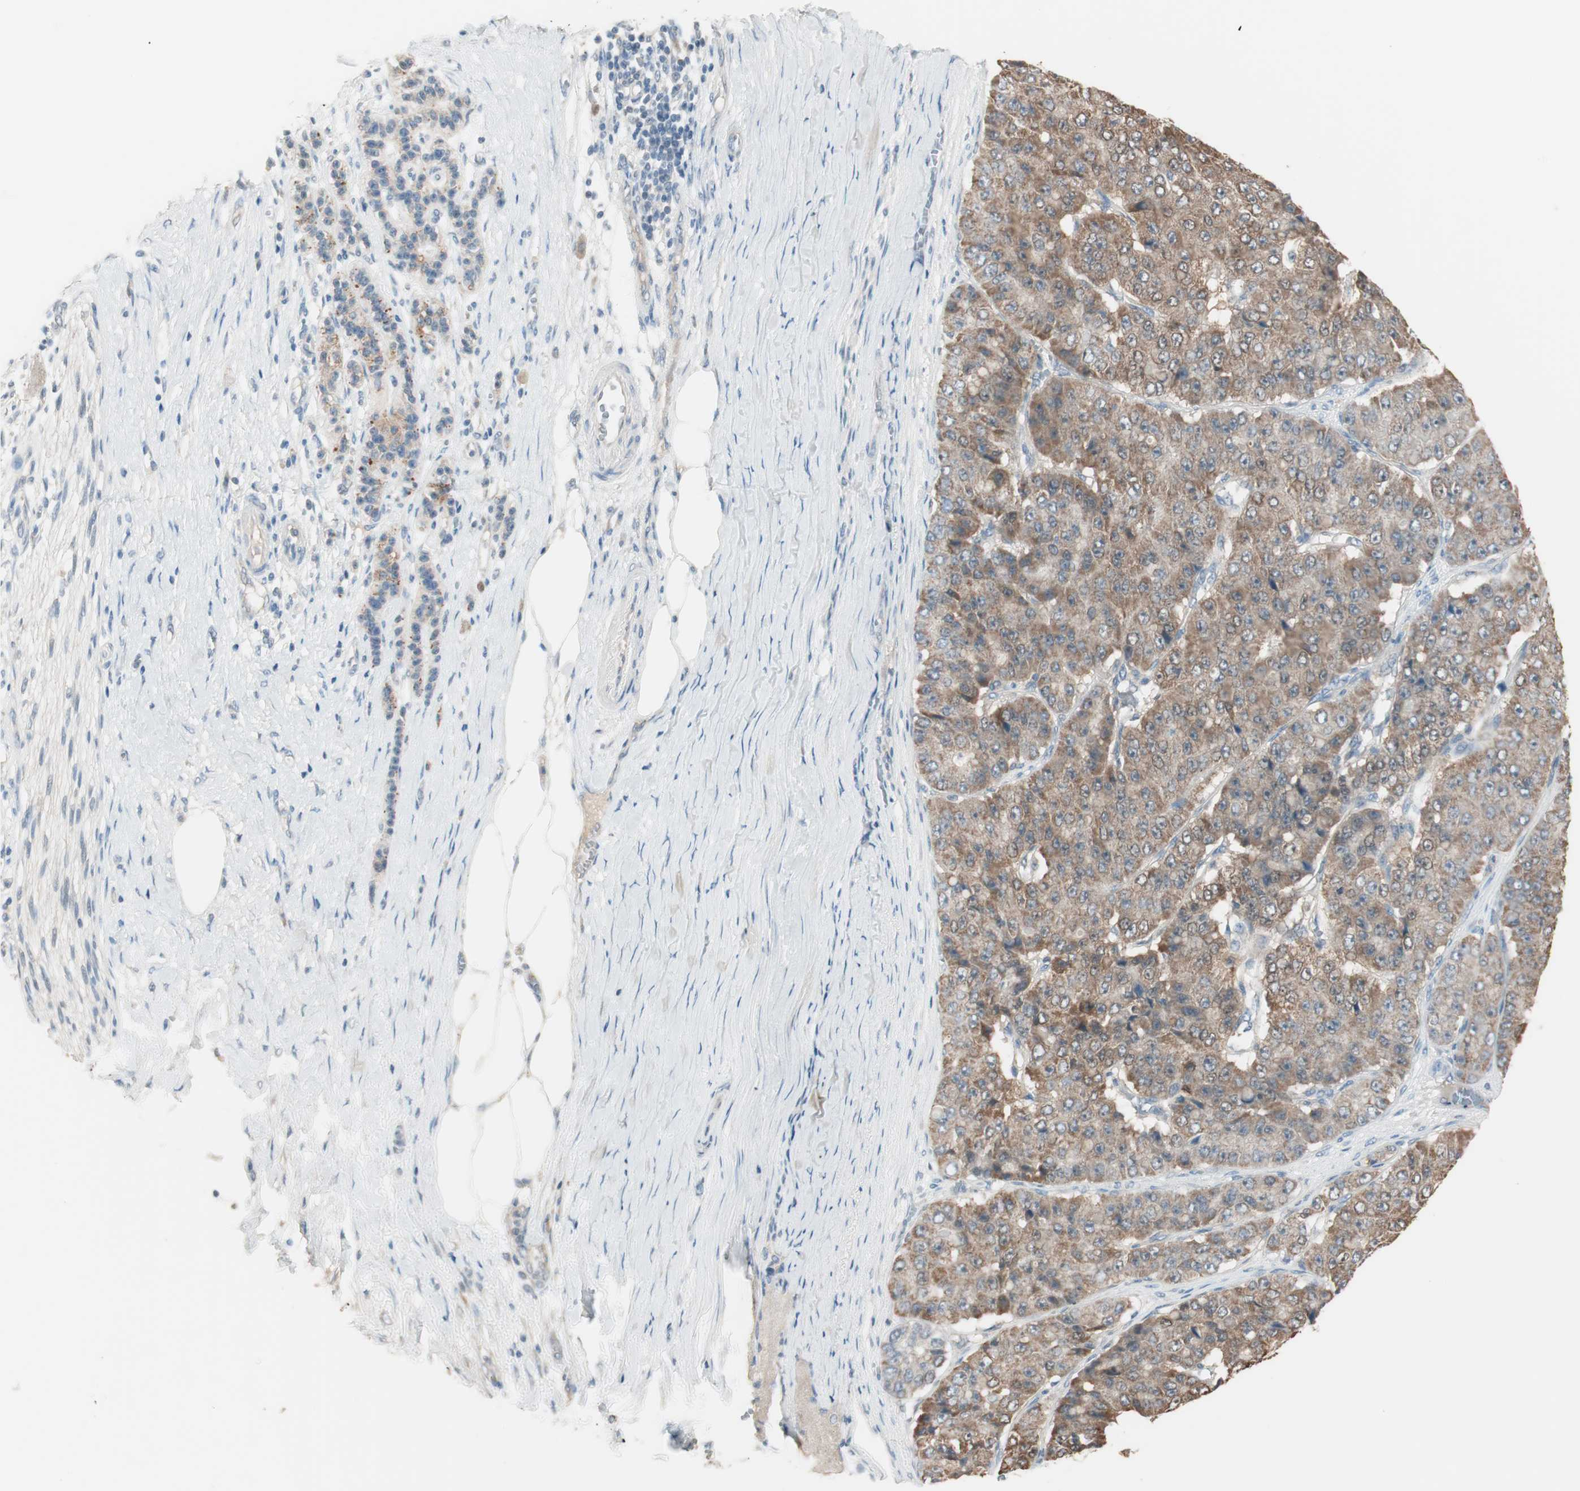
{"staining": {"intensity": "moderate", "quantity": ">75%", "location": "cytoplasmic/membranous"}, "tissue": "pancreatic cancer", "cell_type": "Tumor cells", "image_type": "cancer", "snomed": [{"axis": "morphology", "description": "Adenocarcinoma, NOS"}, {"axis": "topography", "description": "Pancreas"}], "caption": "Immunohistochemical staining of human adenocarcinoma (pancreatic) displays medium levels of moderate cytoplasmic/membranous protein expression in about >75% of tumor cells.", "gene": "KHK", "patient": {"sex": "male", "age": 50}}